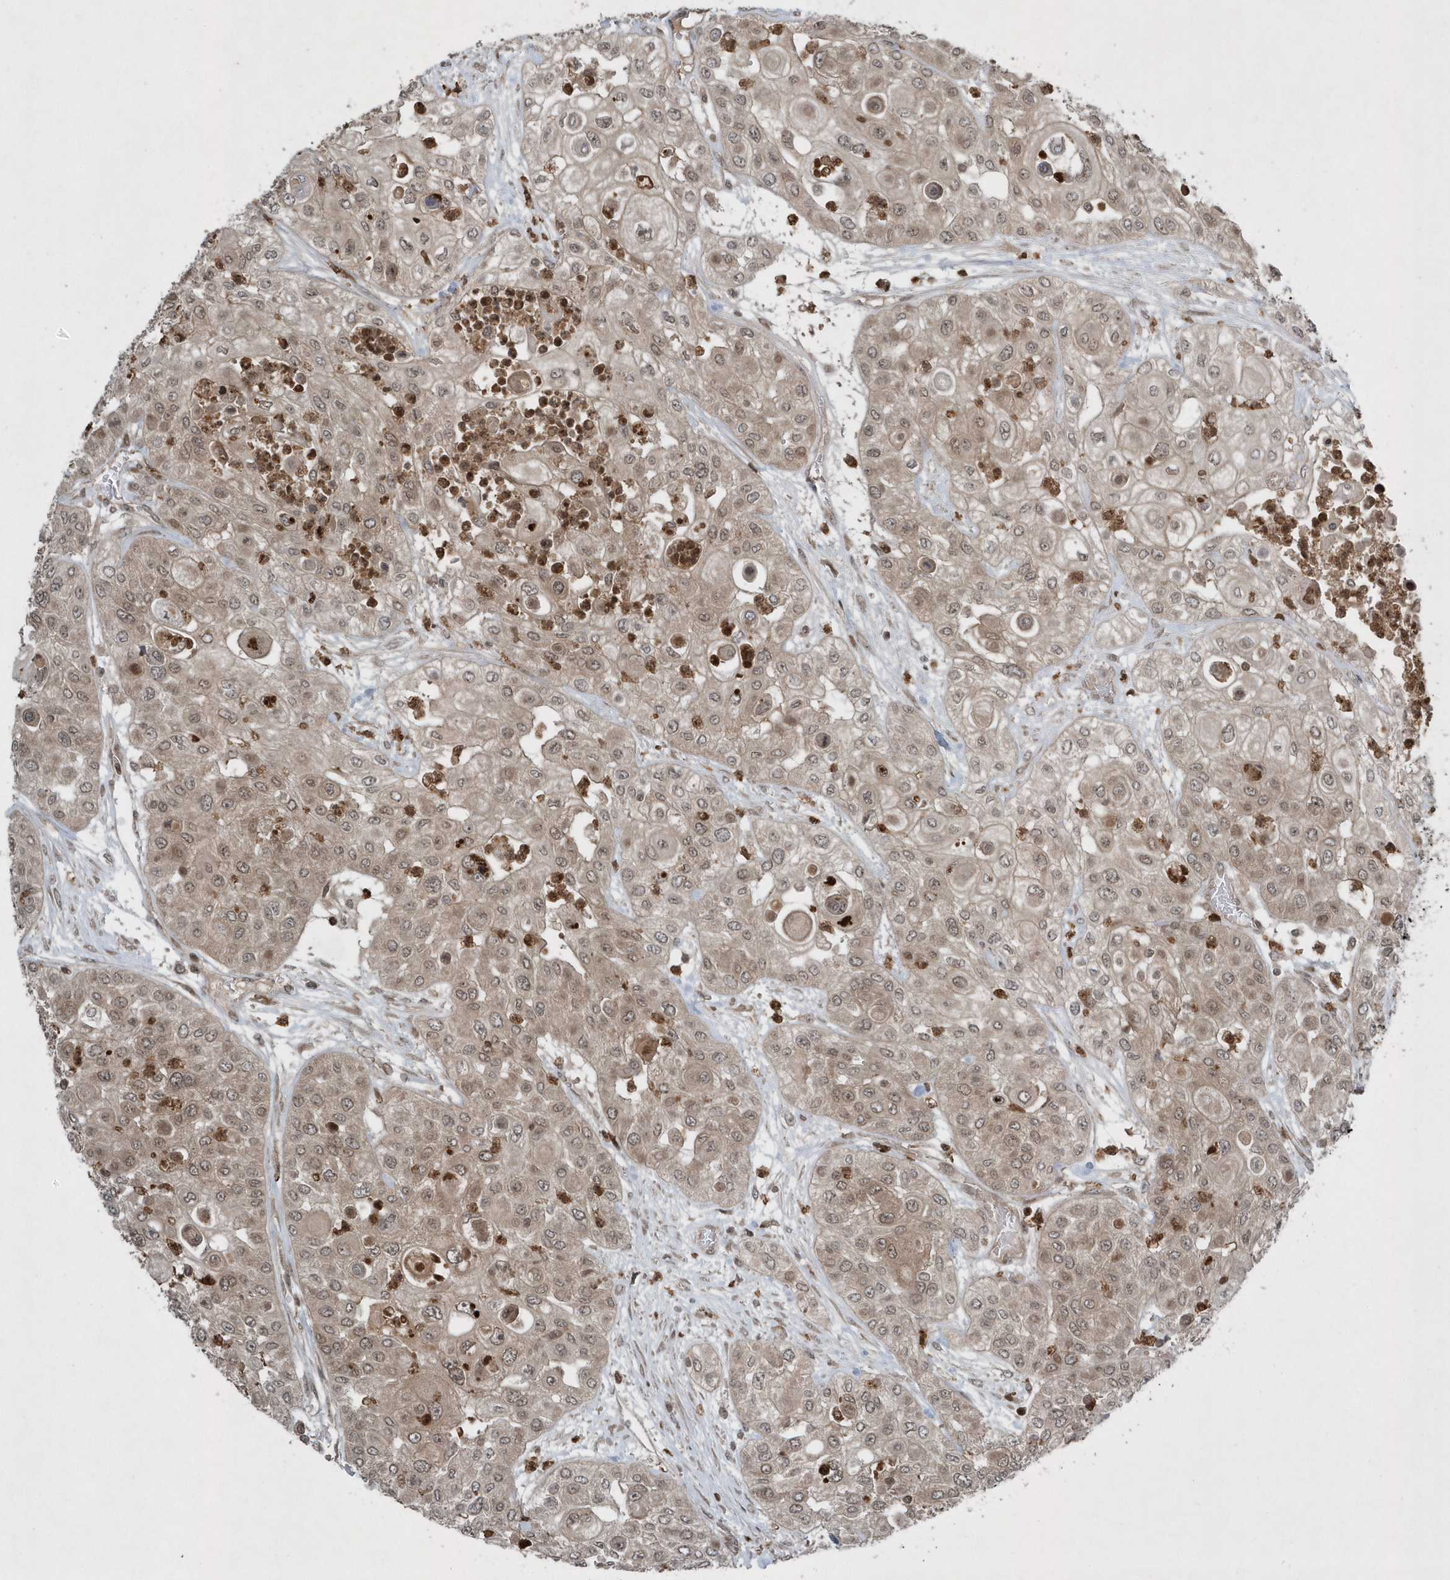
{"staining": {"intensity": "weak", "quantity": ">75%", "location": "cytoplasmic/membranous,nuclear"}, "tissue": "urothelial cancer", "cell_type": "Tumor cells", "image_type": "cancer", "snomed": [{"axis": "morphology", "description": "Urothelial carcinoma, High grade"}, {"axis": "topography", "description": "Urinary bladder"}], "caption": "Immunohistochemistry micrograph of neoplastic tissue: high-grade urothelial carcinoma stained using immunohistochemistry (IHC) exhibits low levels of weak protein expression localized specifically in the cytoplasmic/membranous and nuclear of tumor cells, appearing as a cytoplasmic/membranous and nuclear brown color.", "gene": "EIF2B1", "patient": {"sex": "female", "age": 79}}